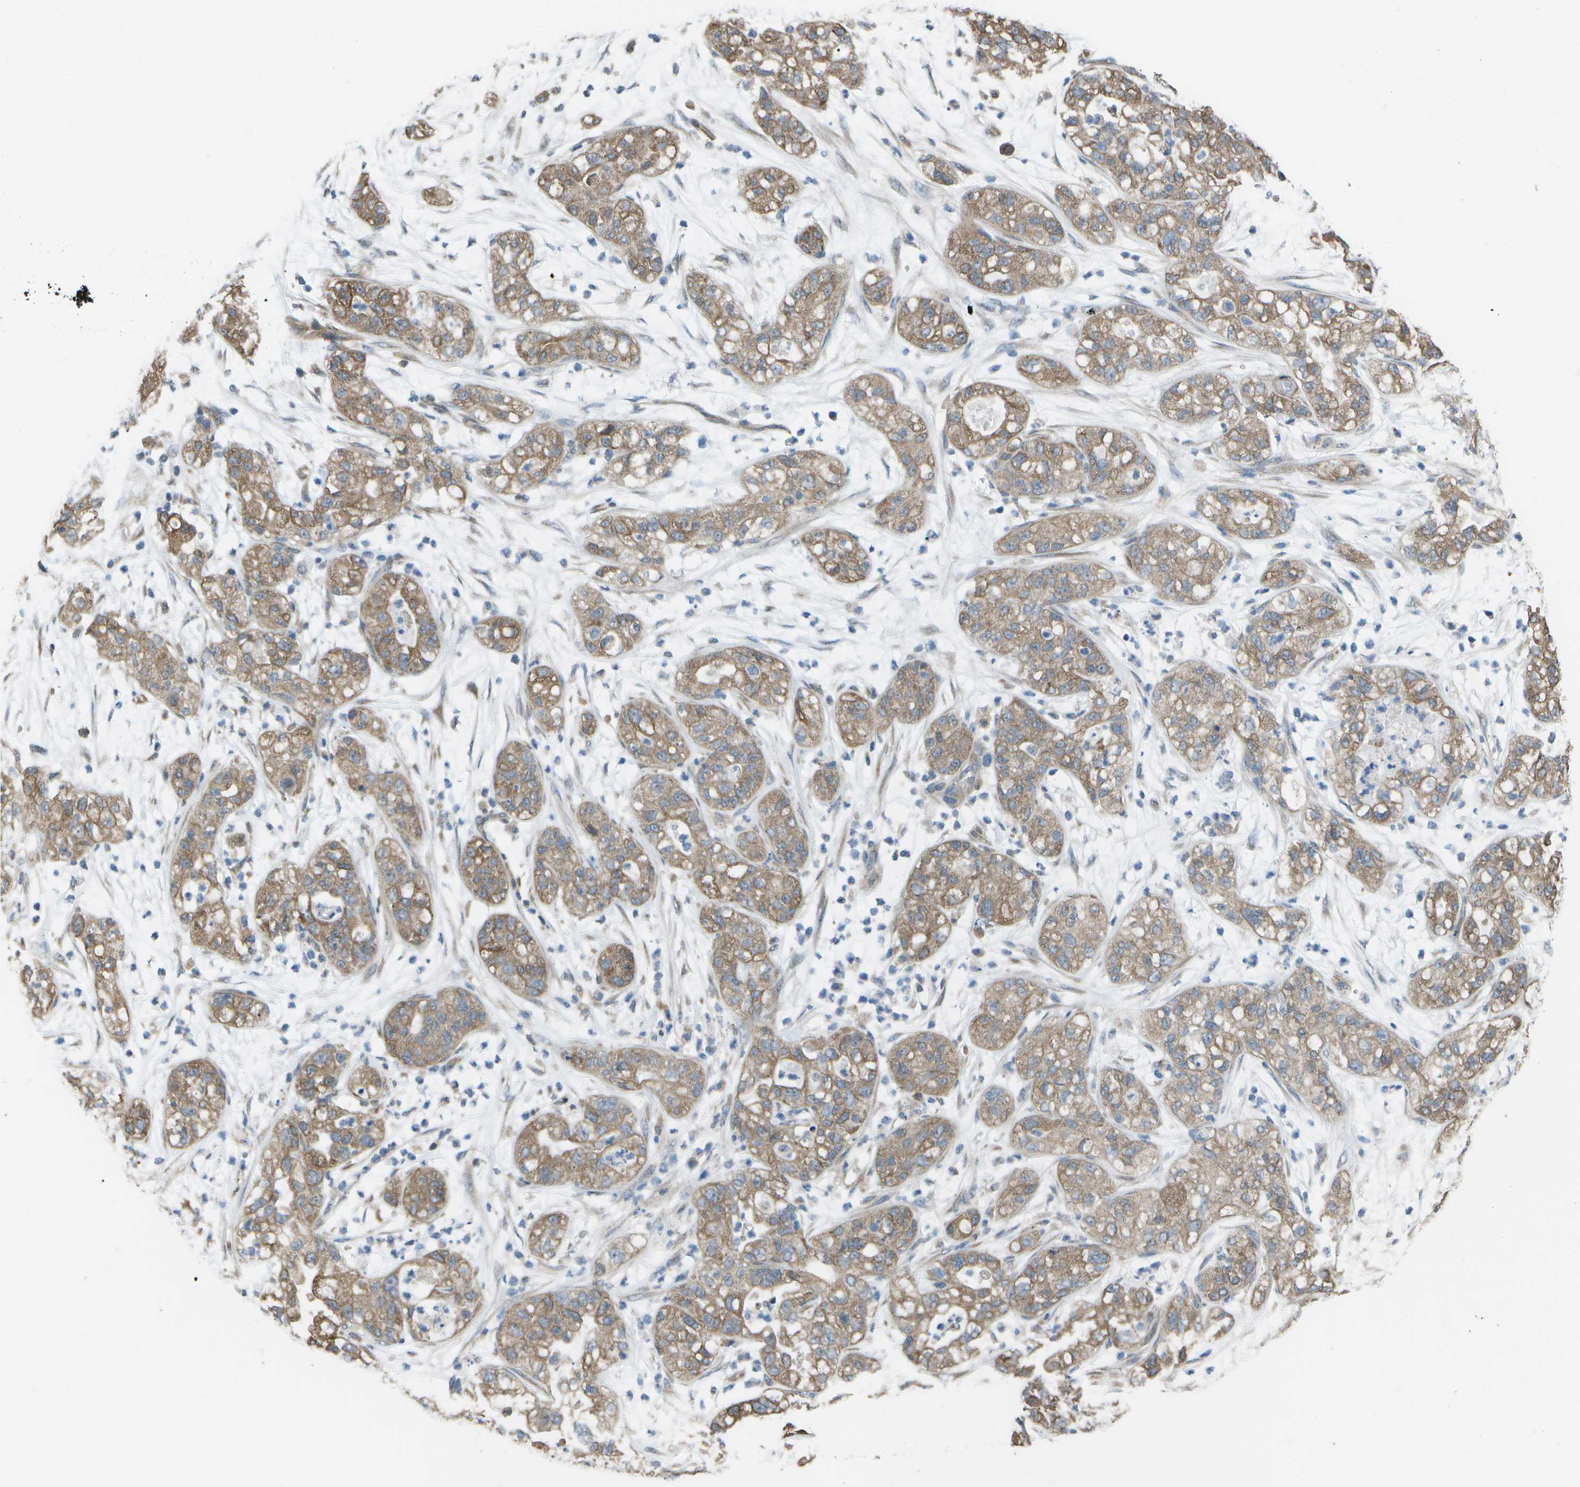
{"staining": {"intensity": "moderate", "quantity": ">75%", "location": "cytoplasmic/membranous"}, "tissue": "pancreatic cancer", "cell_type": "Tumor cells", "image_type": "cancer", "snomed": [{"axis": "morphology", "description": "Adenocarcinoma, NOS"}, {"axis": "topography", "description": "Pancreas"}], "caption": "Immunohistochemical staining of human pancreatic cancer (adenocarcinoma) shows moderate cytoplasmic/membranous protein staining in about >75% of tumor cells.", "gene": "CLNS1A", "patient": {"sex": "female", "age": 78}}